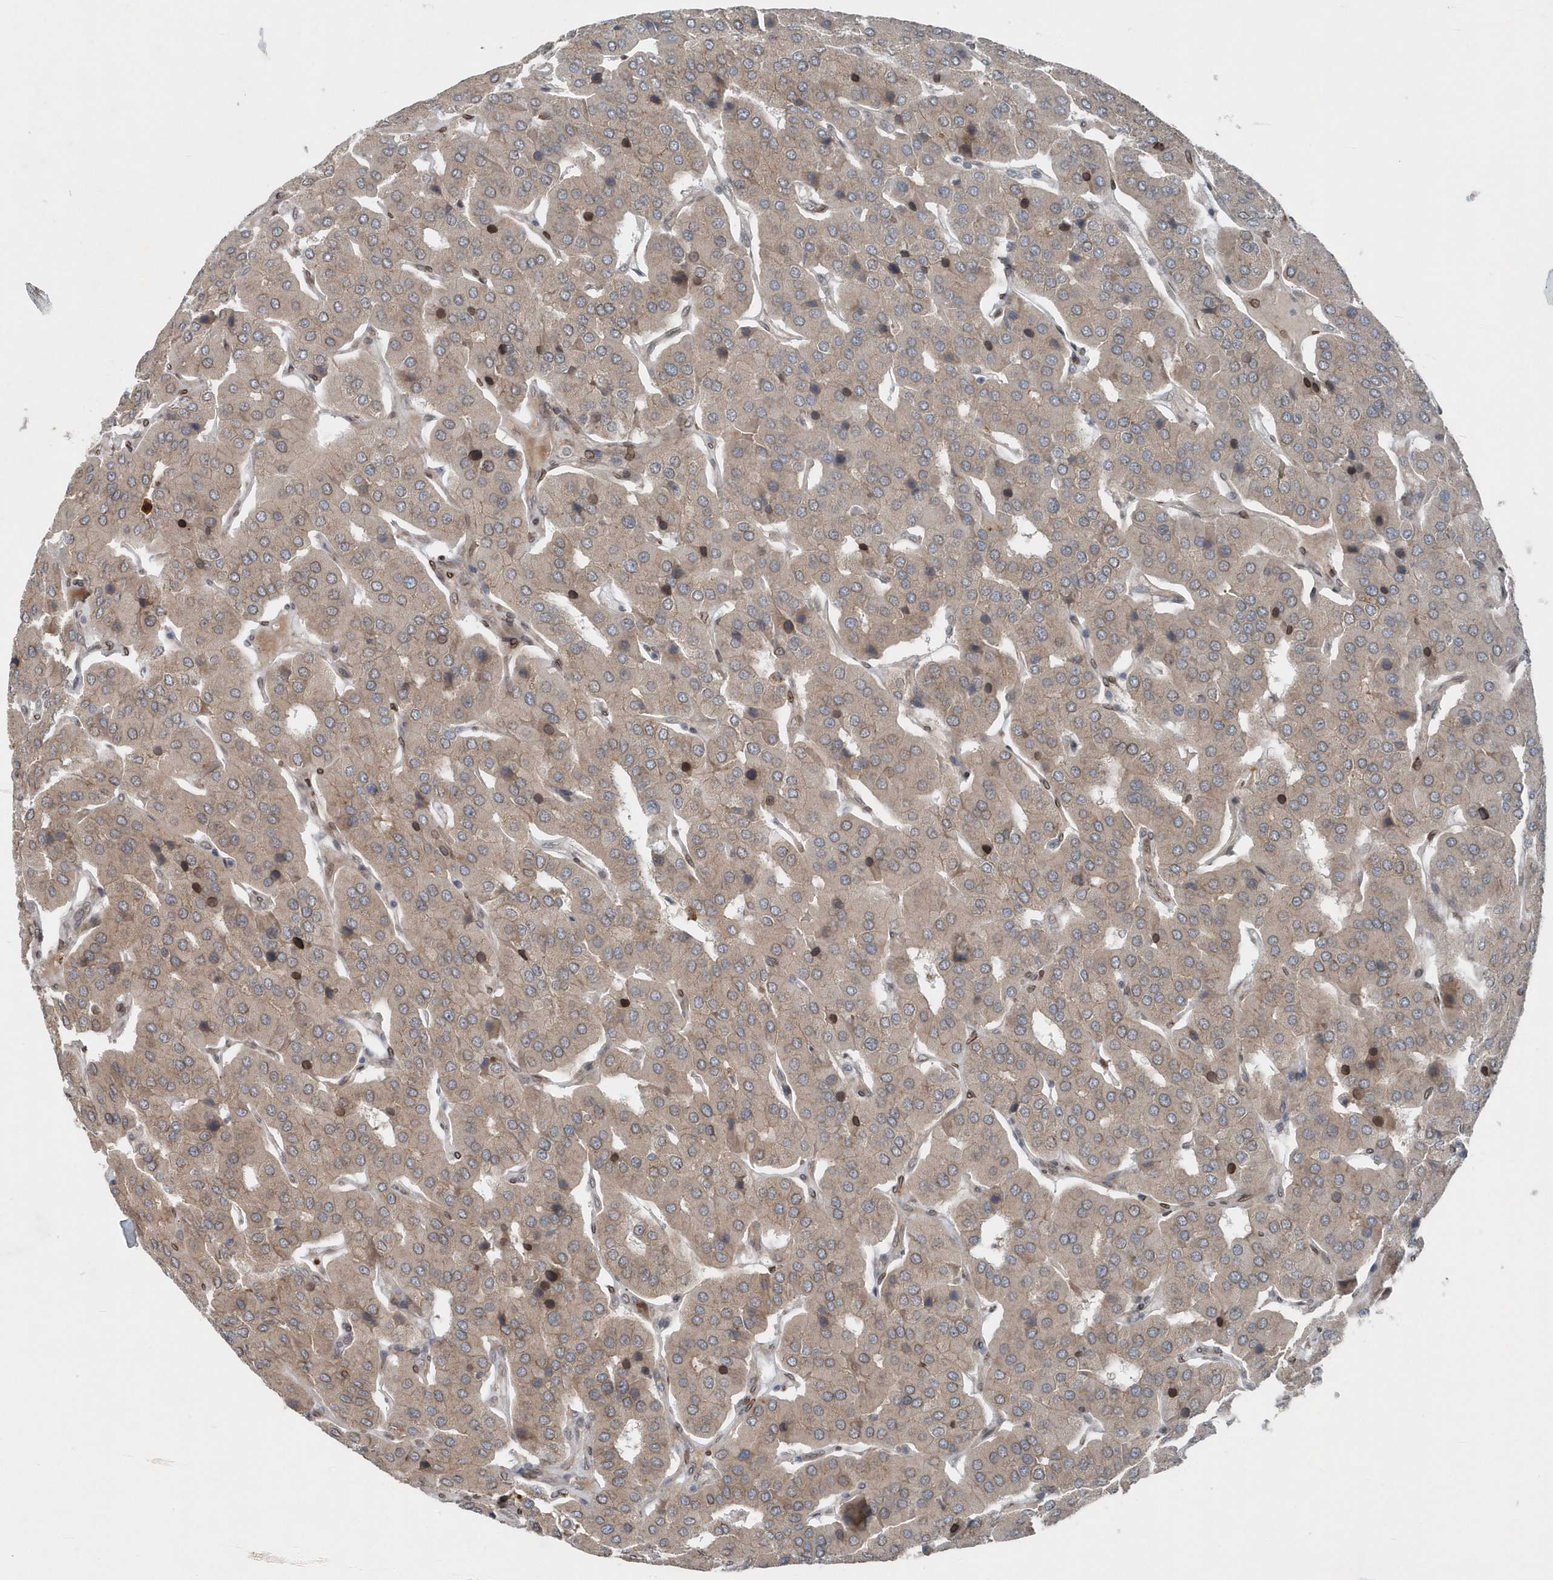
{"staining": {"intensity": "weak", "quantity": "25%-75%", "location": "cytoplasmic/membranous"}, "tissue": "parathyroid gland", "cell_type": "Glandular cells", "image_type": "normal", "snomed": [{"axis": "morphology", "description": "Normal tissue, NOS"}, {"axis": "morphology", "description": "Adenoma, NOS"}, {"axis": "topography", "description": "Parathyroid gland"}], "caption": "An immunohistochemistry (IHC) histopathology image of unremarkable tissue is shown. Protein staining in brown labels weak cytoplasmic/membranous positivity in parathyroid gland within glandular cells. (DAB IHC, brown staining for protein, blue staining for nuclei).", "gene": "MCC", "patient": {"sex": "female", "age": 86}}